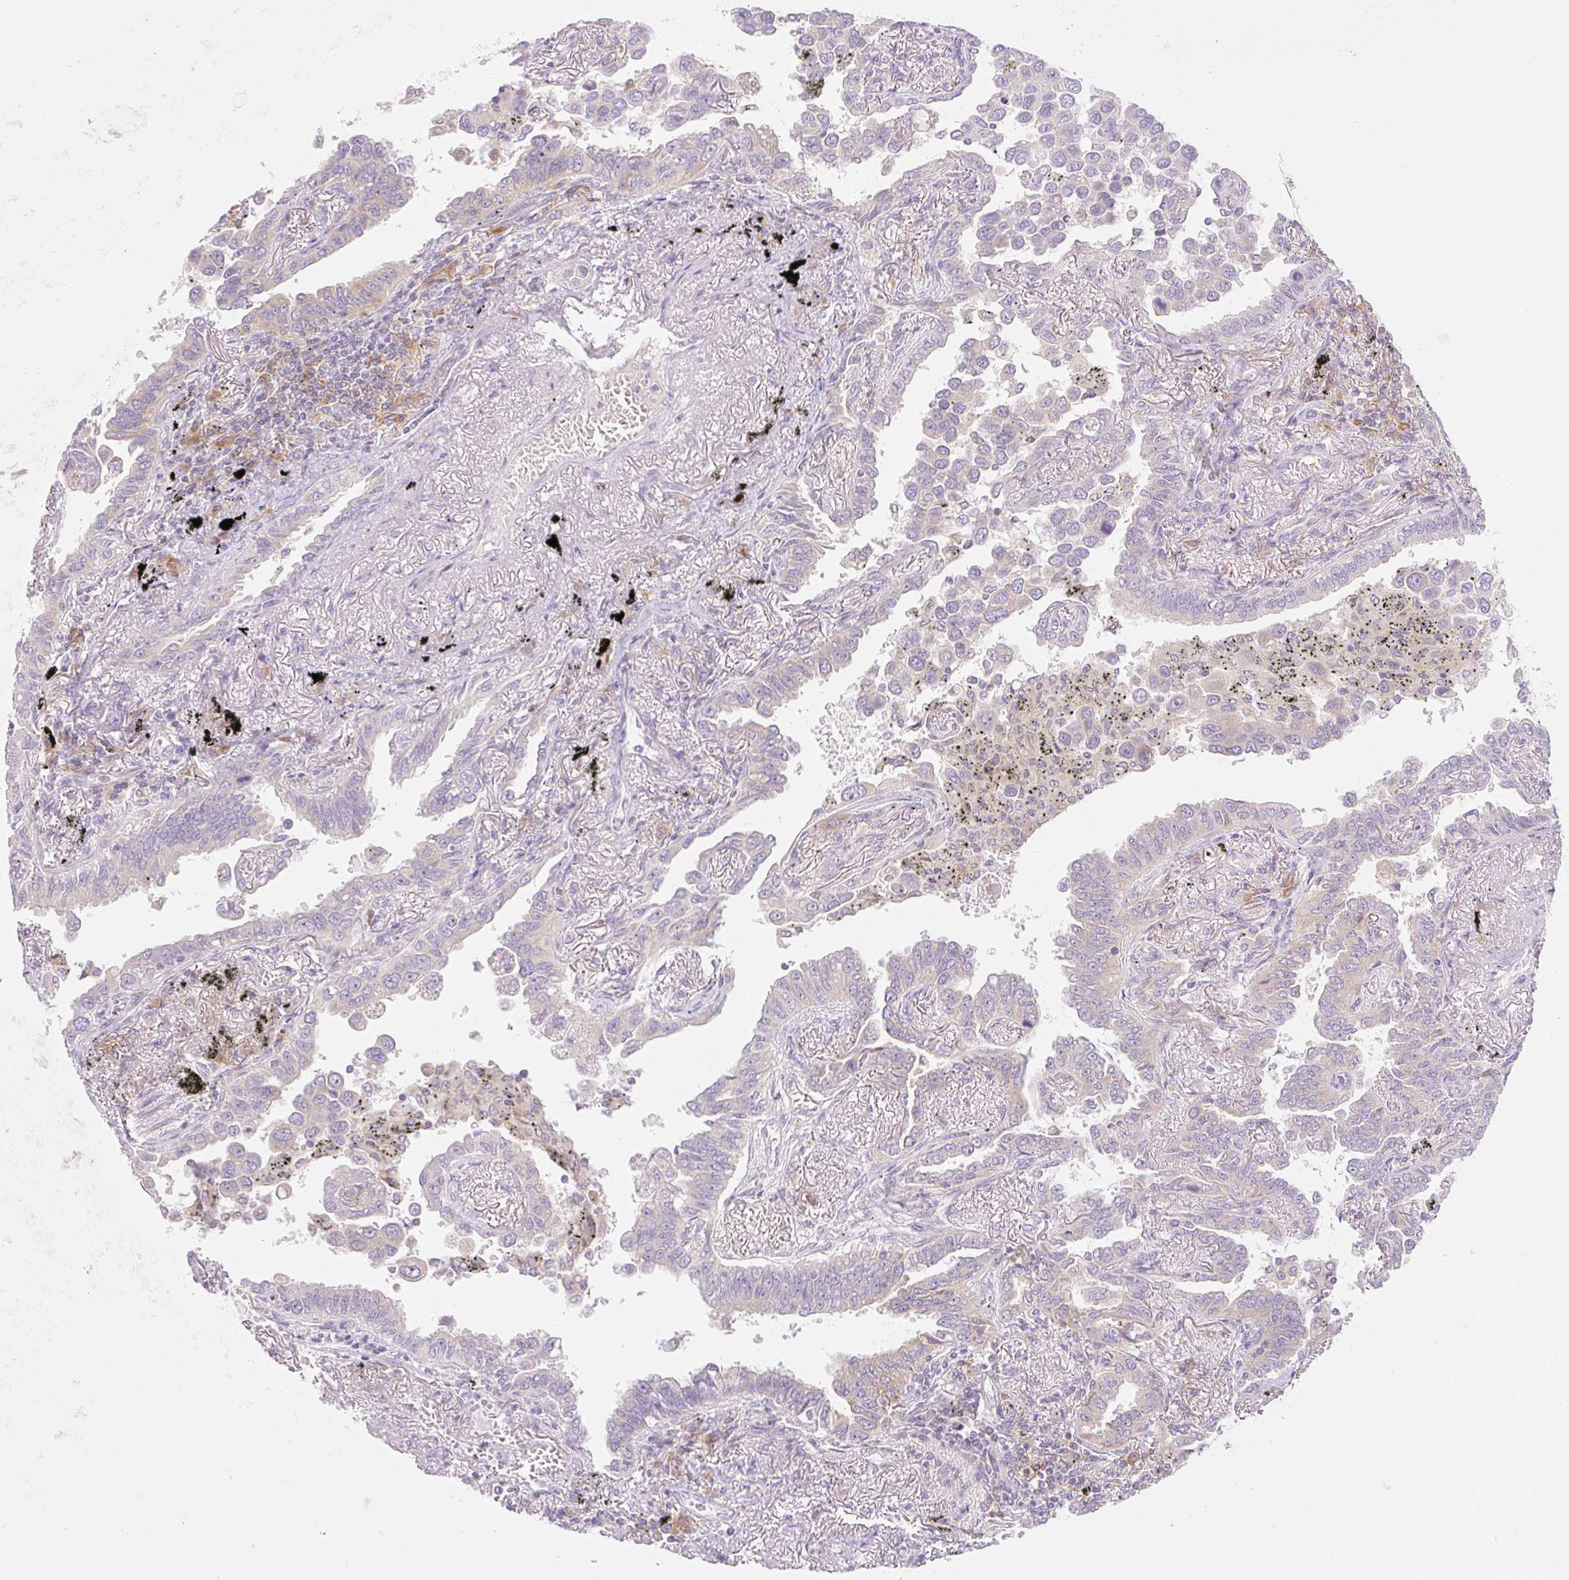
{"staining": {"intensity": "negative", "quantity": "none", "location": "none"}, "tissue": "lung cancer", "cell_type": "Tumor cells", "image_type": "cancer", "snomed": [{"axis": "morphology", "description": "Adenocarcinoma, NOS"}, {"axis": "topography", "description": "Lung"}], "caption": "The micrograph displays no significant expression in tumor cells of lung adenocarcinoma. (Brightfield microscopy of DAB immunohistochemistry at high magnification).", "gene": "MYO1D", "patient": {"sex": "male", "age": 67}}